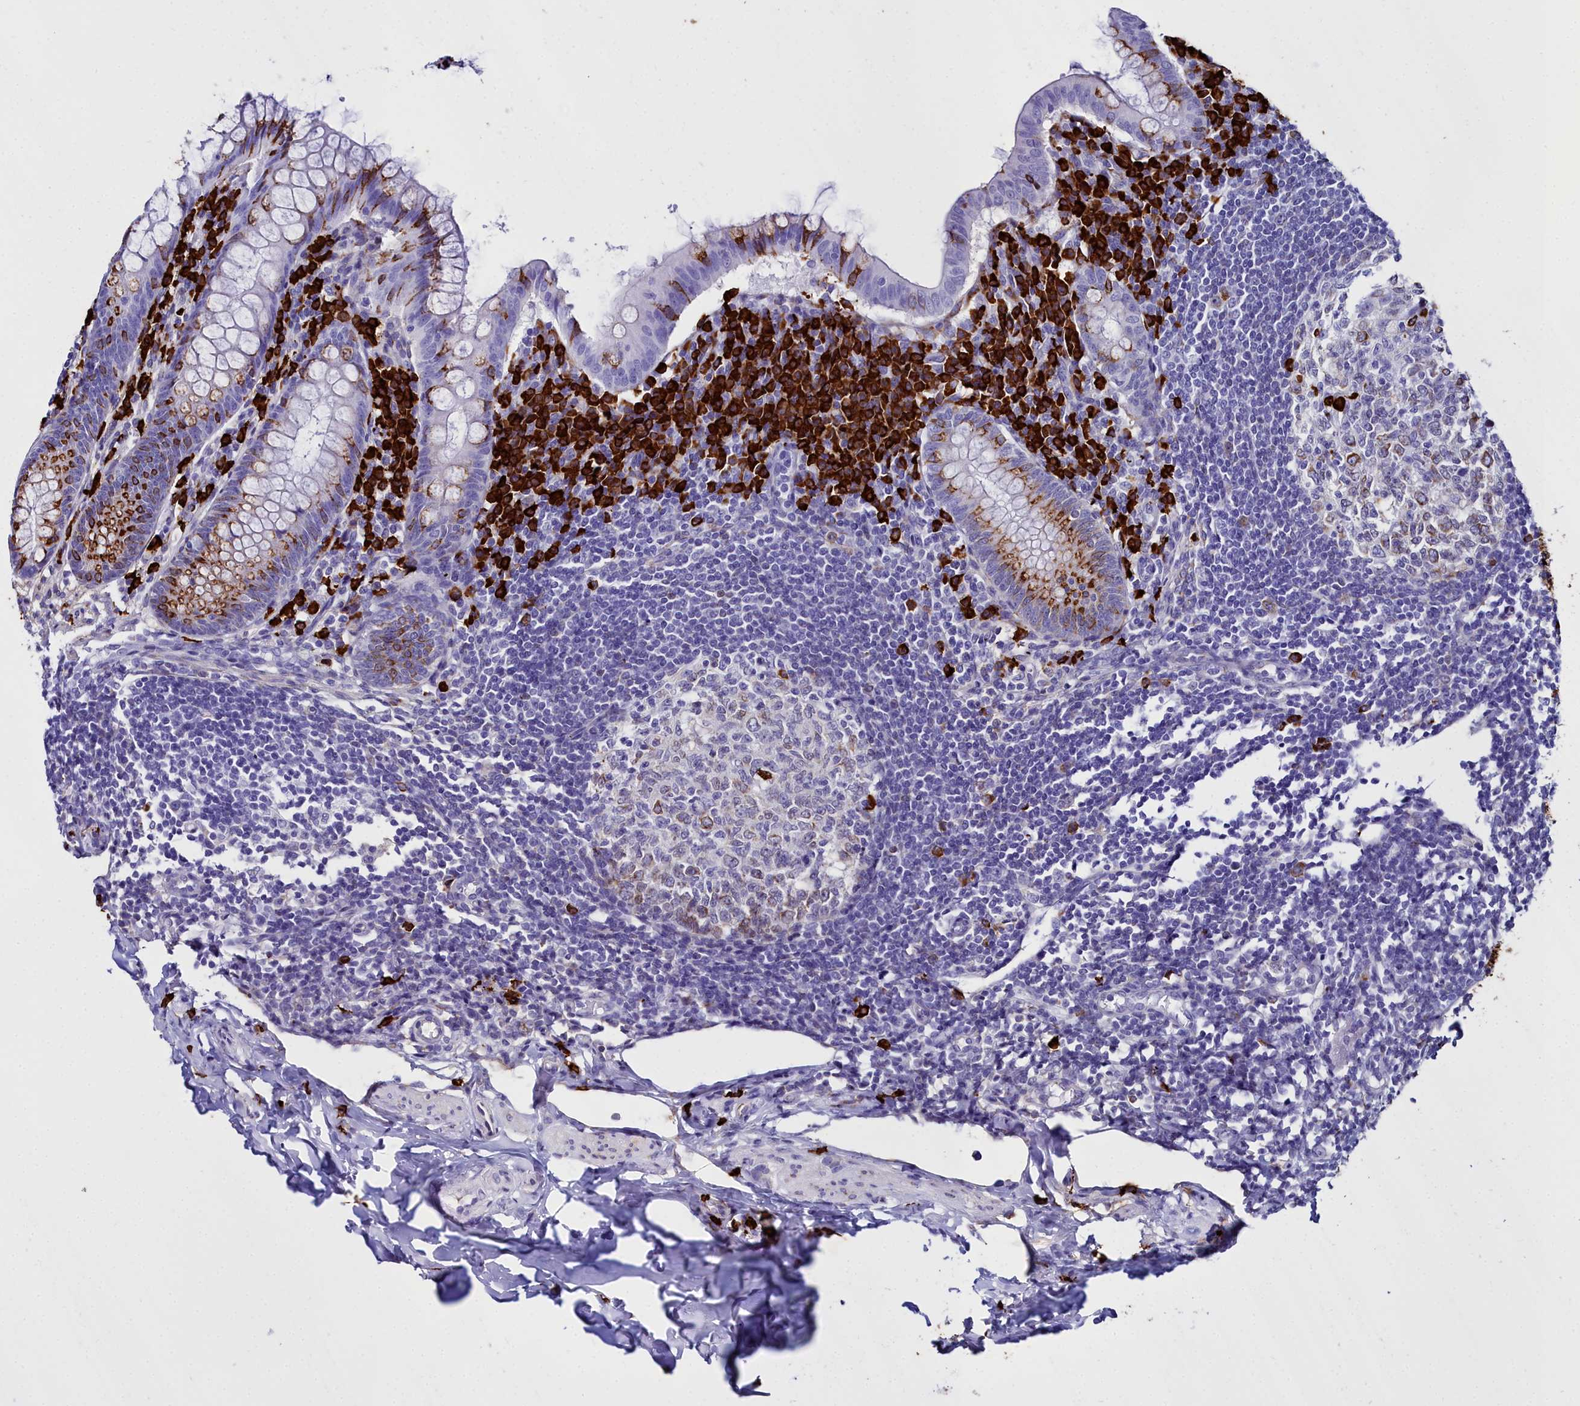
{"staining": {"intensity": "strong", "quantity": "25%-75%", "location": "cytoplasmic/membranous"}, "tissue": "appendix", "cell_type": "Glandular cells", "image_type": "normal", "snomed": [{"axis": "morphology", "description": "Normal tissue, NOS"}, {"axis": "topography", "description": "Appendix"}], "caption": "Immunohistochemical staining of normal appendix reveals high levels of strong cytoplasmic/membranous positivity in approximately 25%-75% of glandular cells.", "gene": "TXNDC5", "patient": {"sex": "female", "age": 33}}